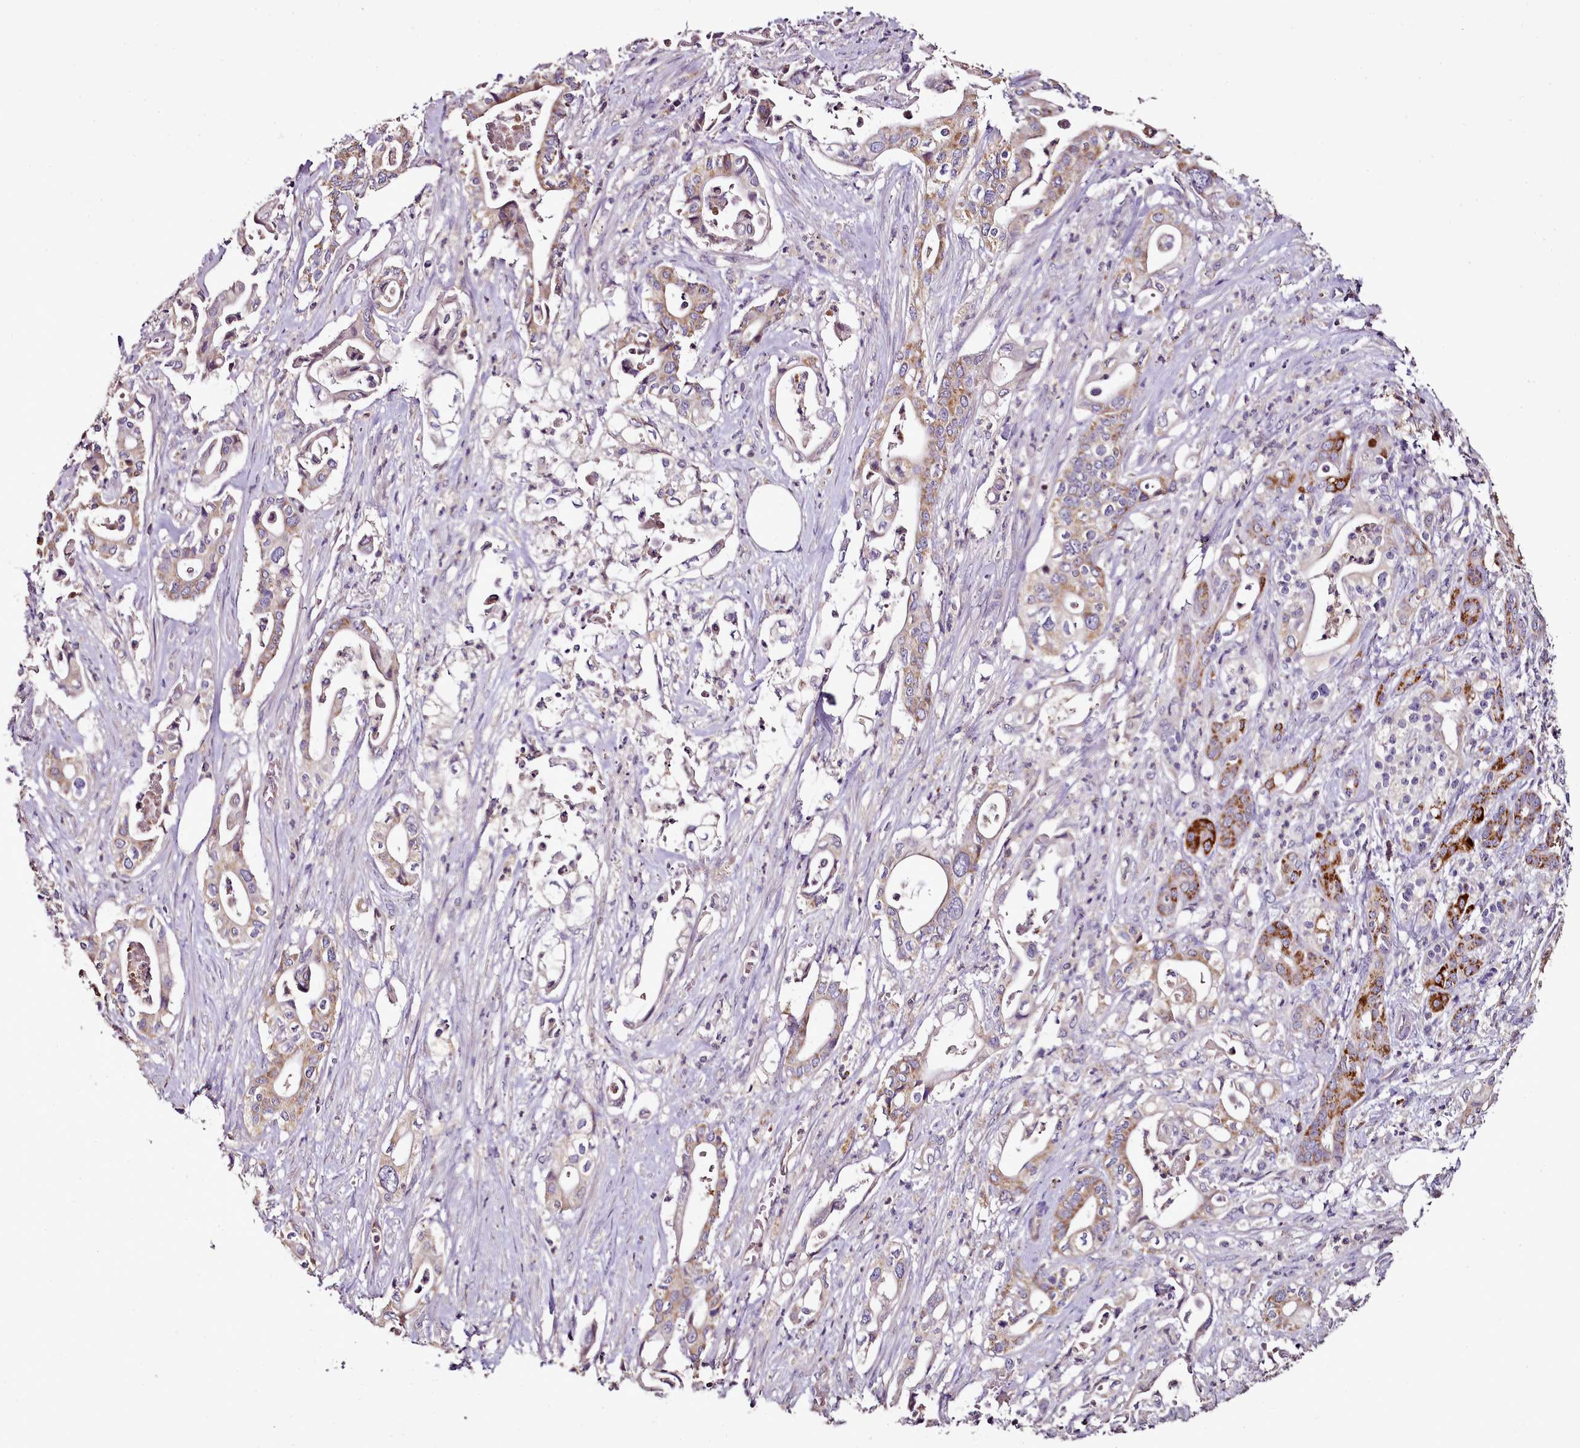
{"staining": {"intensity": "strong", "quantity": "<25%", "location": "cytoplasmic/membranous"}, "tissue": "pancreatic cancer", "cell_type": "Tumor cells", "image_type": "cancer", "snomed": [{"axis": "morphology", "description": "Adenocarcinoma, NOS"}, {"axis": "topography", "description": "Pancreas"}], "caption": "Human adenocarcinoma (pancreatic) stained with a protein marker shows strong staining in tumor cells.", "gene": "ACSS1", "patient": {"sex": "female", "age": 77}}